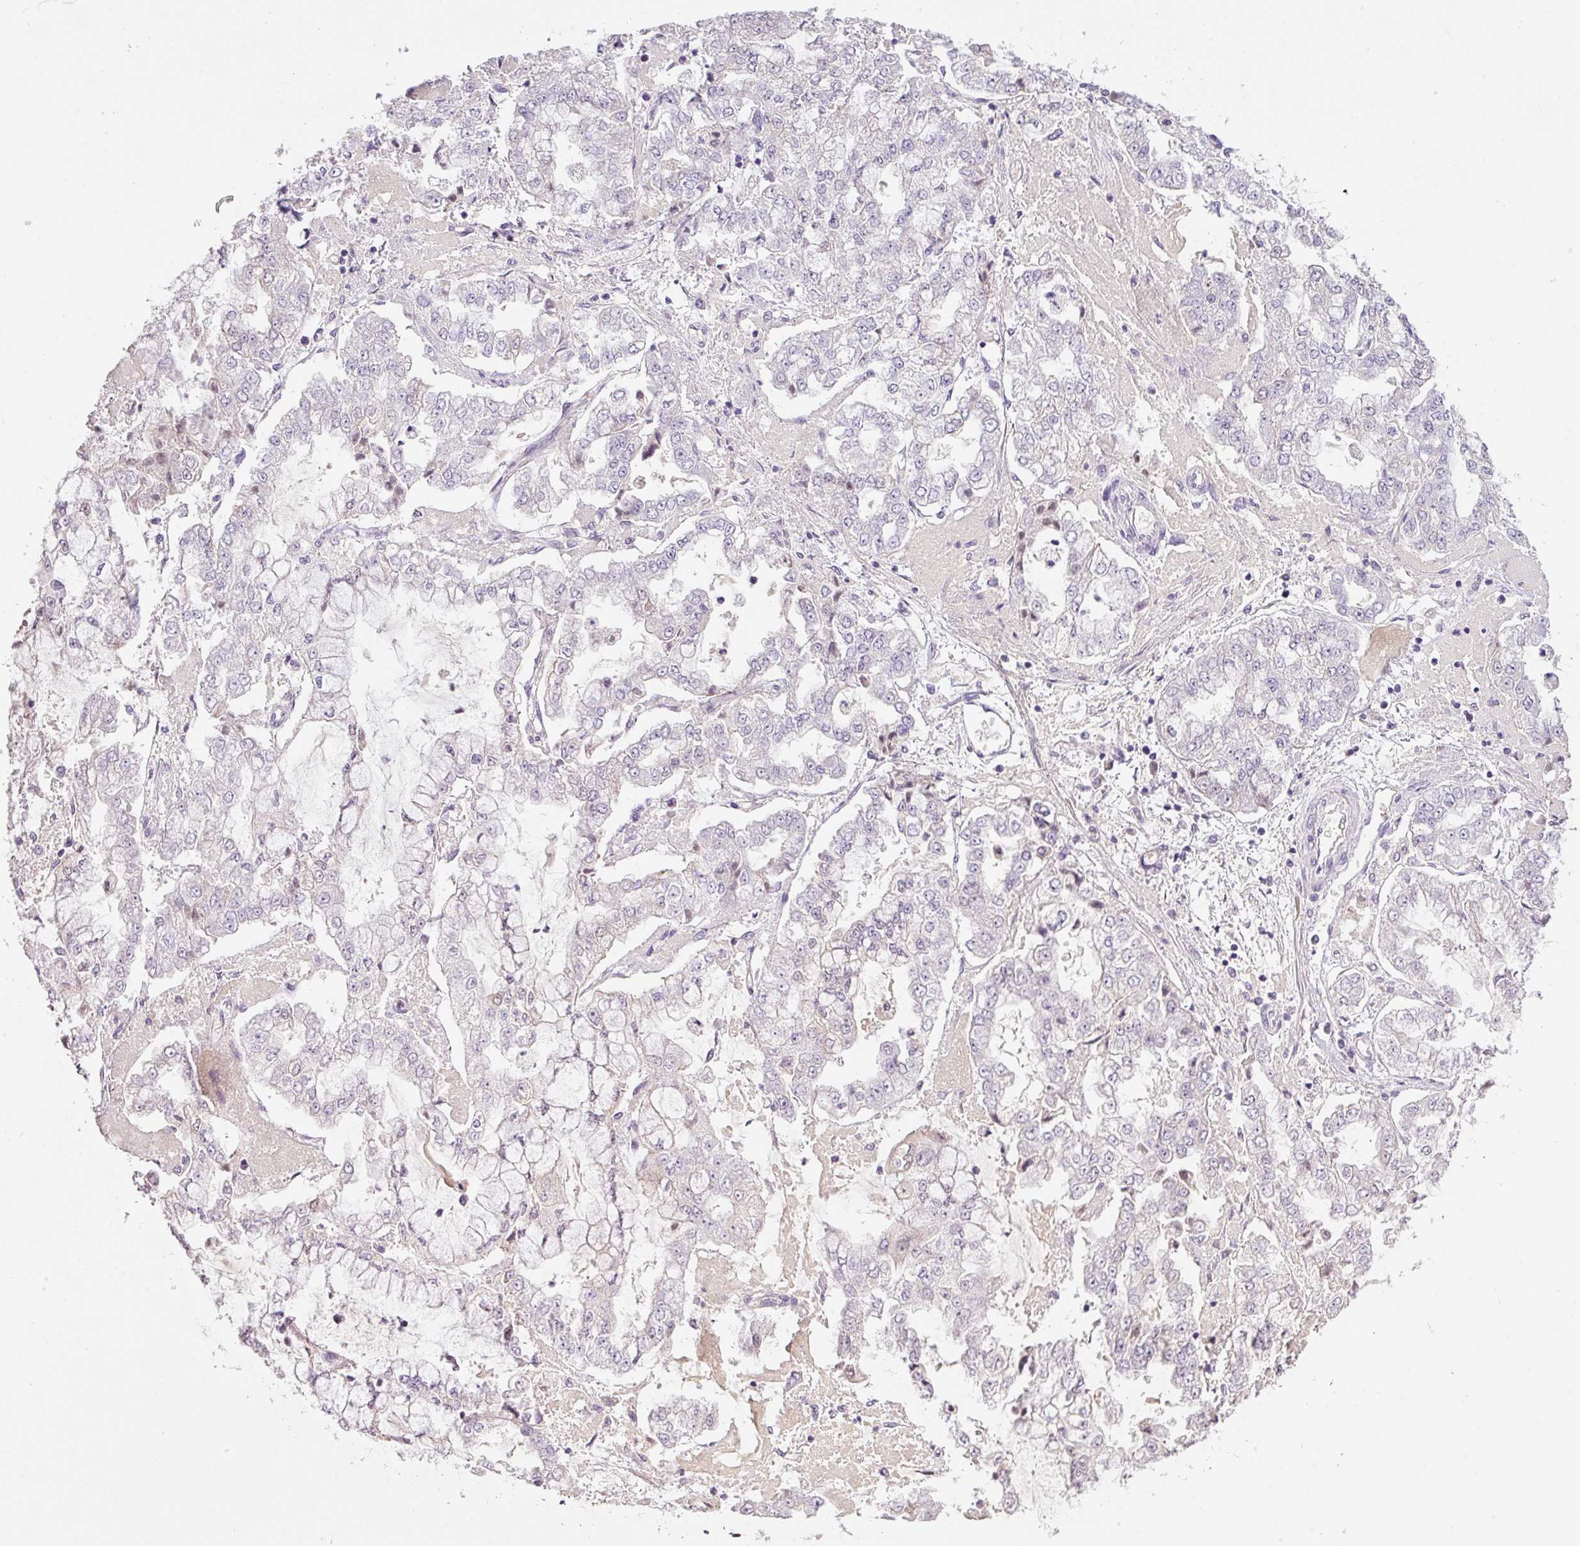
{"staining": {"intensity": "negative", "quantity": "none", "location": "none"}, "tissue": "stomach cancer", "cell_type": "Tumor cells", "image_type": "cancer", "snomed": [{"axis": "morphology", "description": "Adenocarcinoma, NOS"}, {"axis": "topography", "description": "Stomach"}], "caption": "Immunohistochemistry of stomach cancer (adenocarcinoma) shows no staining in tumor cells.", "gene": "TMEM37", "patient": {"sex": "male", "age": 76}}